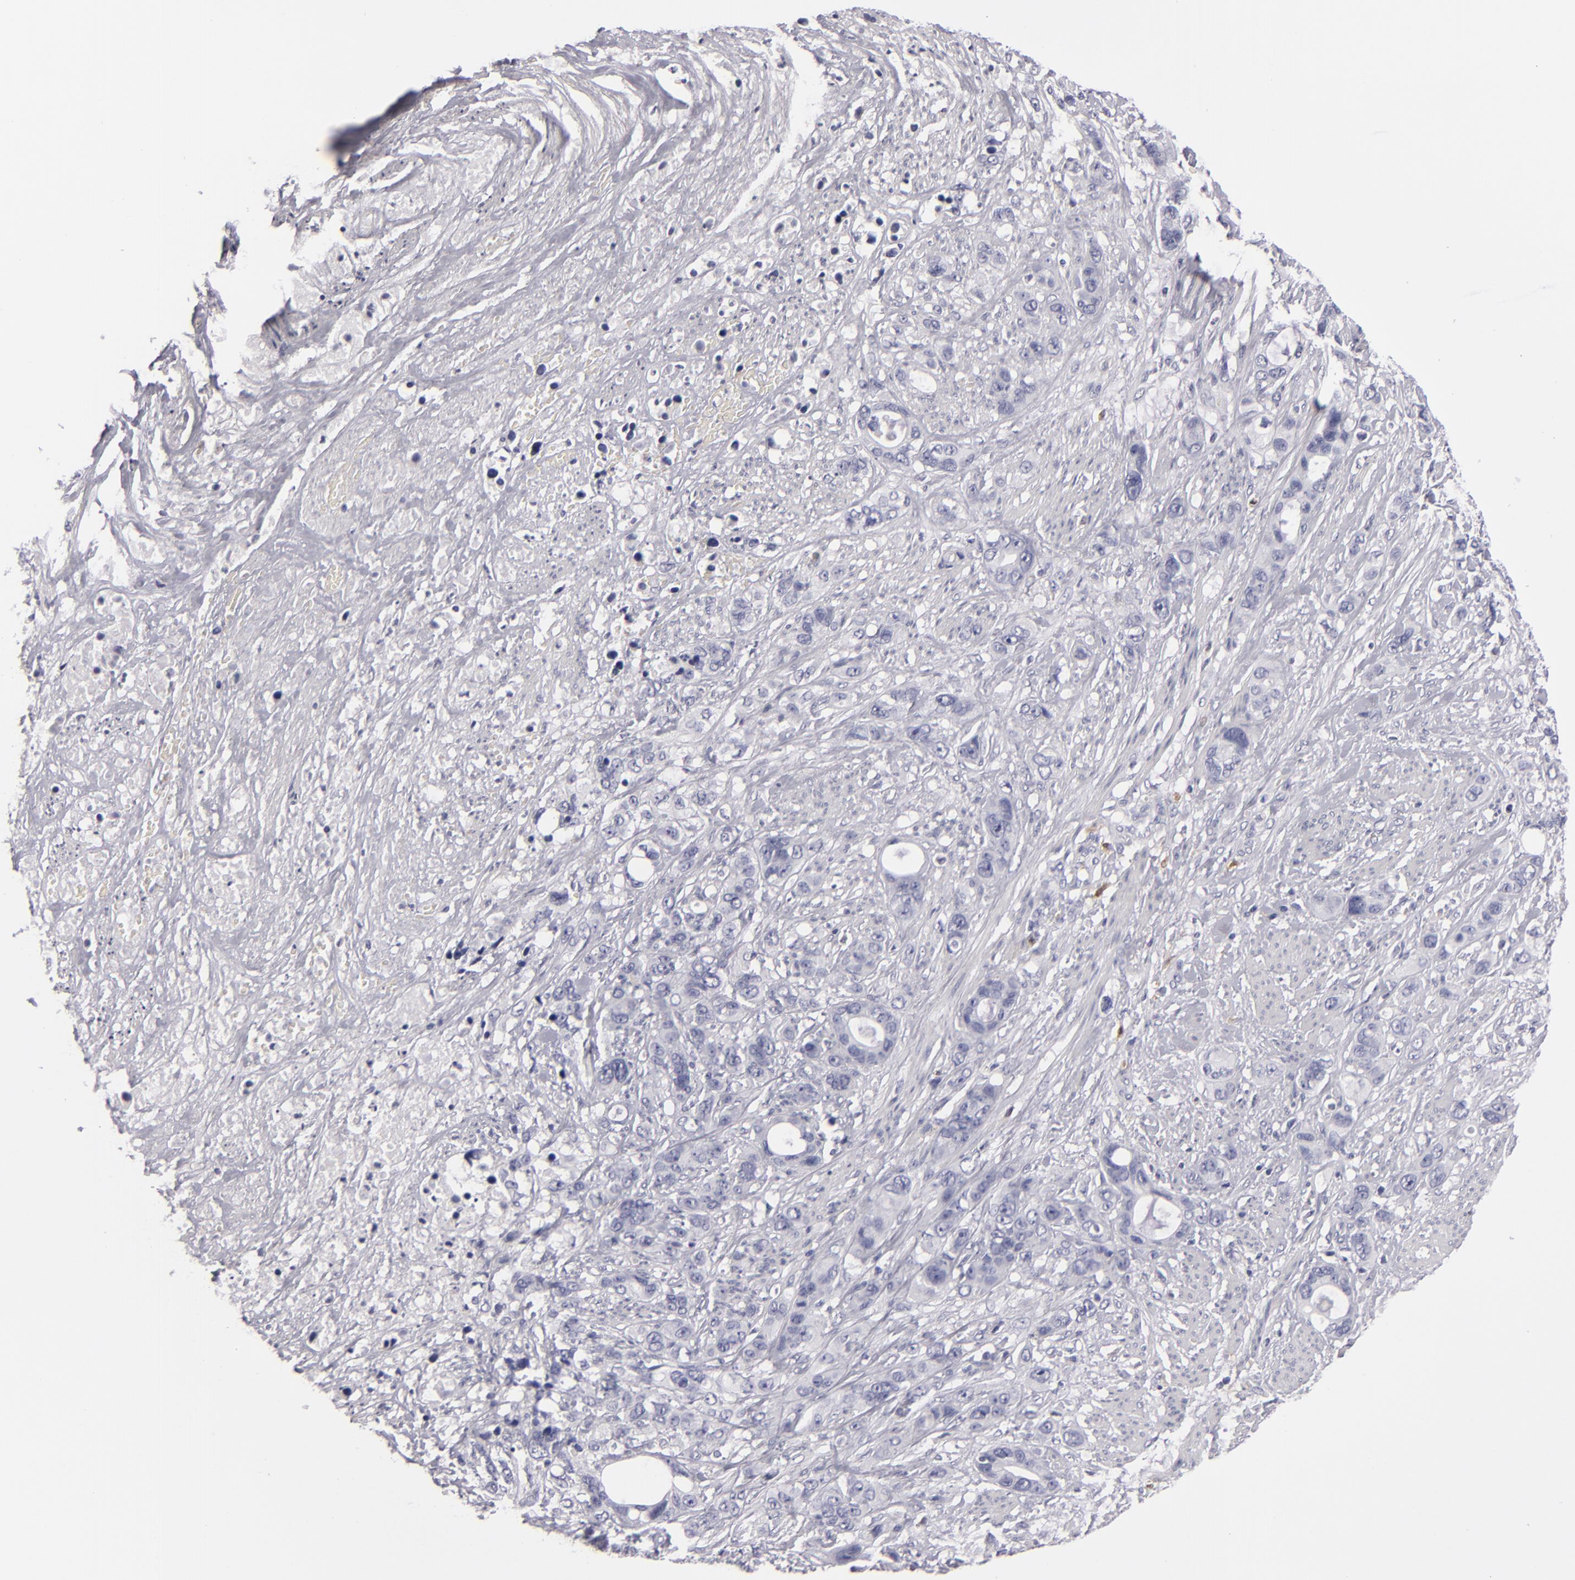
{"staining": {"intensity": "negative", "quantity": "none", "location": "none"}, "tissue": "stomach cancer", "cell_type": "Tumor cells", "image_type": "cancer", "snomed": [{"axis": "morphology", "description": "Adenocarcinoma, NOS"}, {"axis": "topography", "description": "Stomach, upper"}], "caption": "An immunohistochemistry (IHC) photomicrograph of stomach adenocarcinoma is shown. There is no staining in tumor cells of stomach adenocarcinoma.", "gene": "F13A1", "patient": {"sex": "male", "age": 47}}